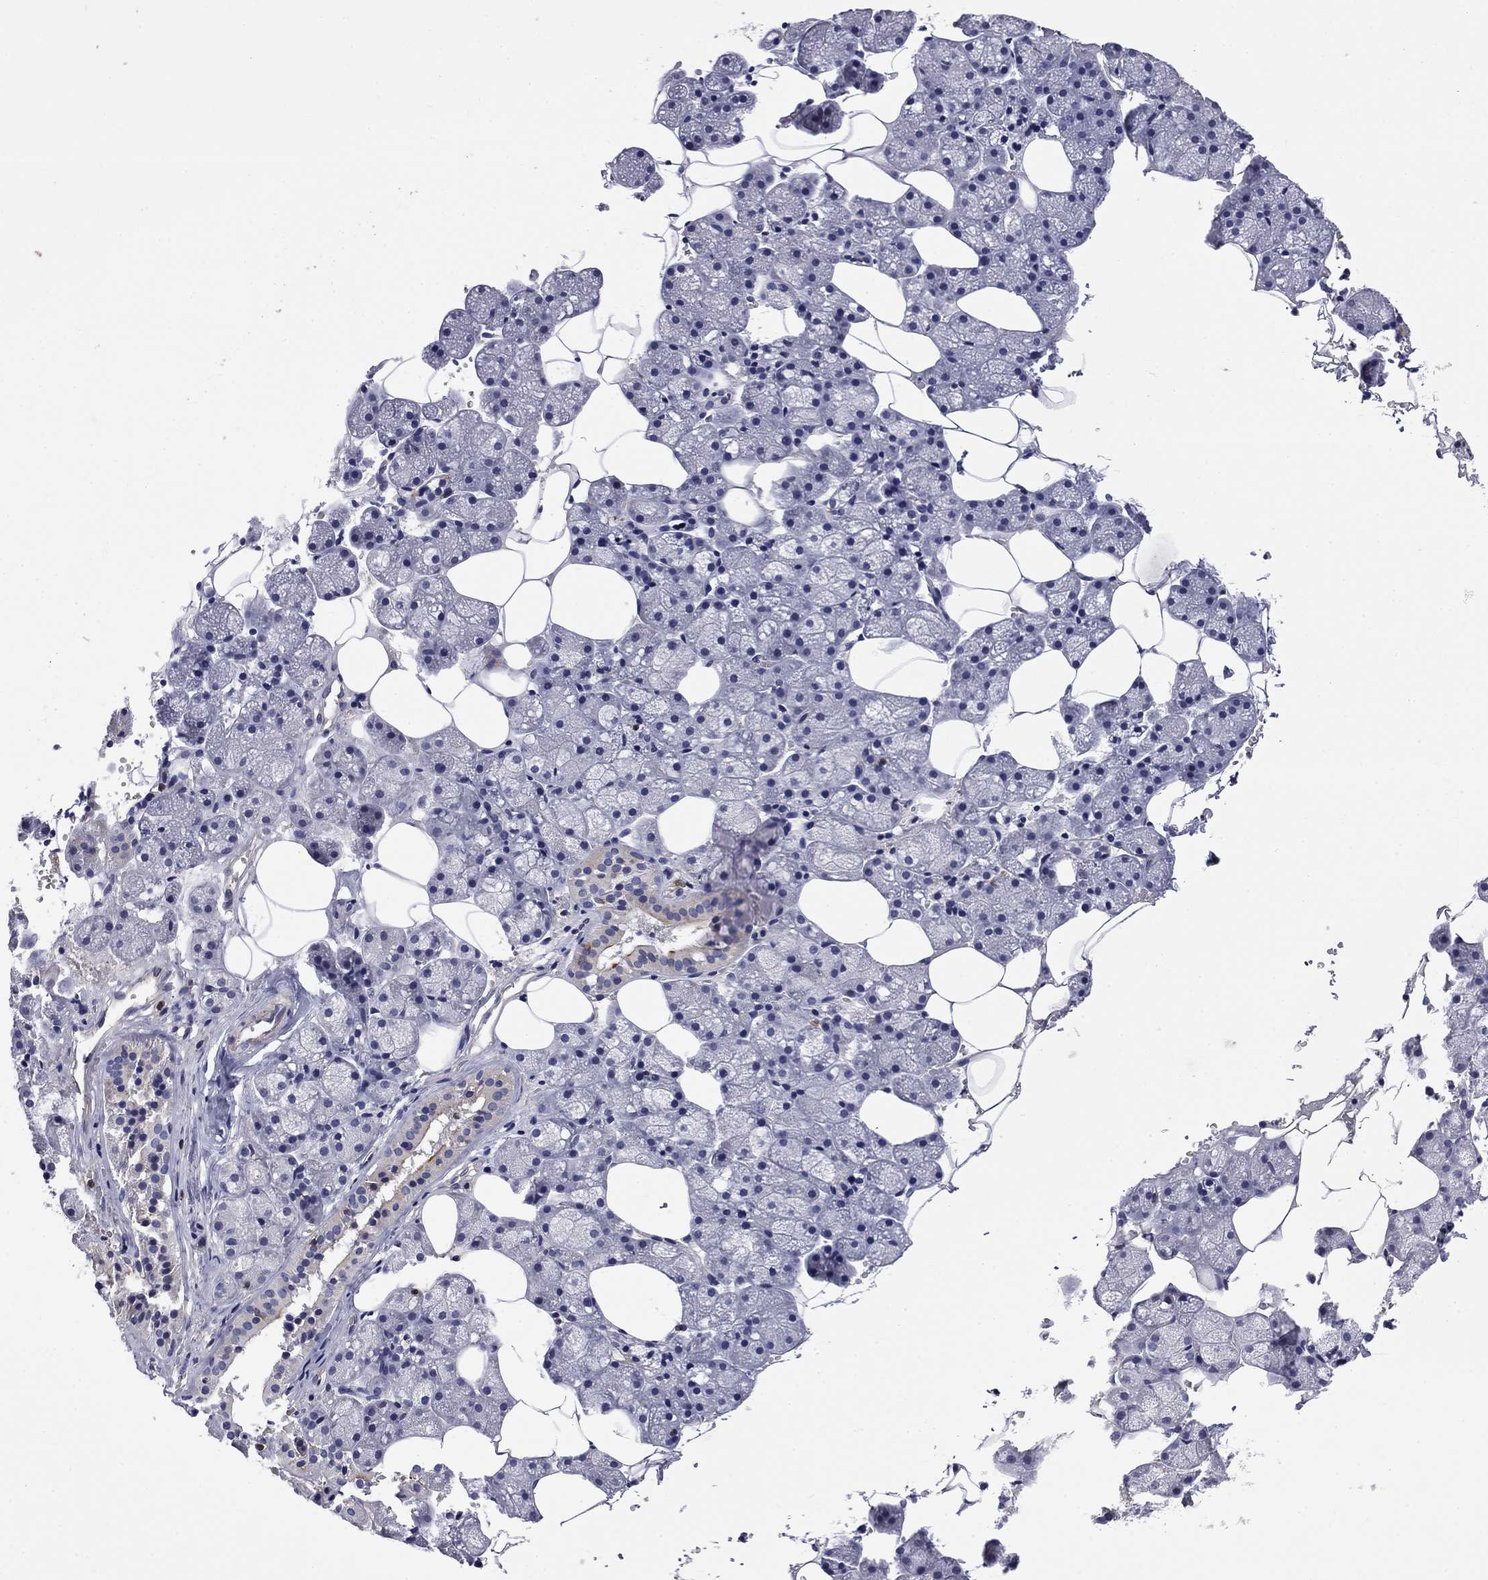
{"staining": {"intensity": "negative", "quantity": "none", "location": "none"}, "tissue": "salivary gland", "cell_type": "Glandular cells", "image_type": "normal", "snomed": [{"axis": "morphology", "description": "Normal tissue, NOS"}, {"axis": "topography", "description": "Salivary gland"}], "caption": "Micrograph shows no protein expression in glandular cells of unremarkable salivary gland.", "gene": "ARHGAP45", "patient": {"sex": "male", "age": 38}}